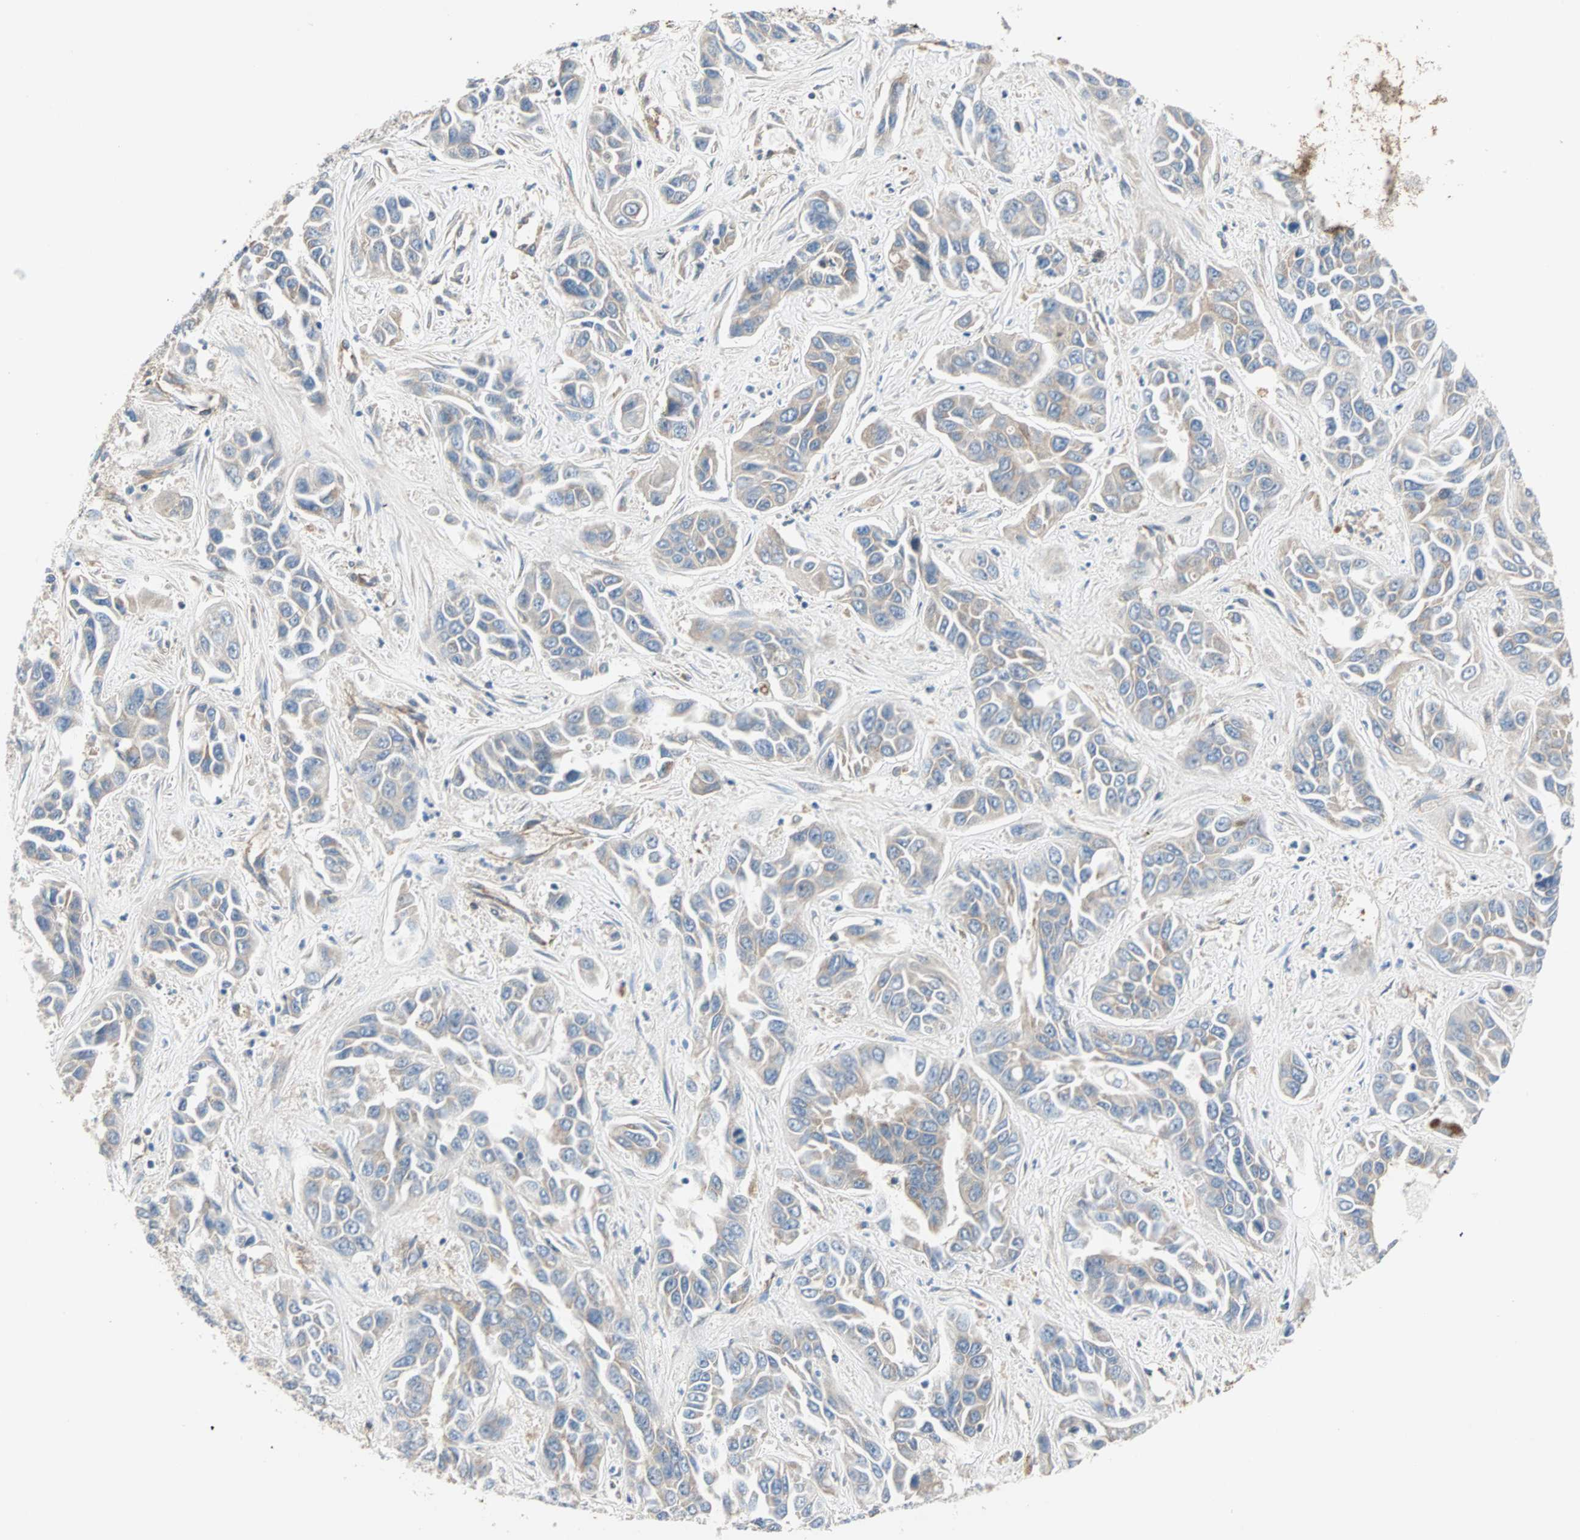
{"staining": {"intensity": "weak", "quantity": "<25%", "location": "cytoplasmic/membranous"}, "tissue": "liver cancer", "cell_type": "Tumor cells", "image_type": "cancer", "snomed": [{"axis": "morphology", "description": "Cholangiocarcinoma"}, {"axis": "topography", "description": "Liver"}], "caption": "High power microscopy image of an immunohistochemistry micrograph of cholangiocarcinoma (liver), revealing no significant expression in tumor cells.", "gene": "PDE8A", "patient": {"sex": "female", "age": 52}}